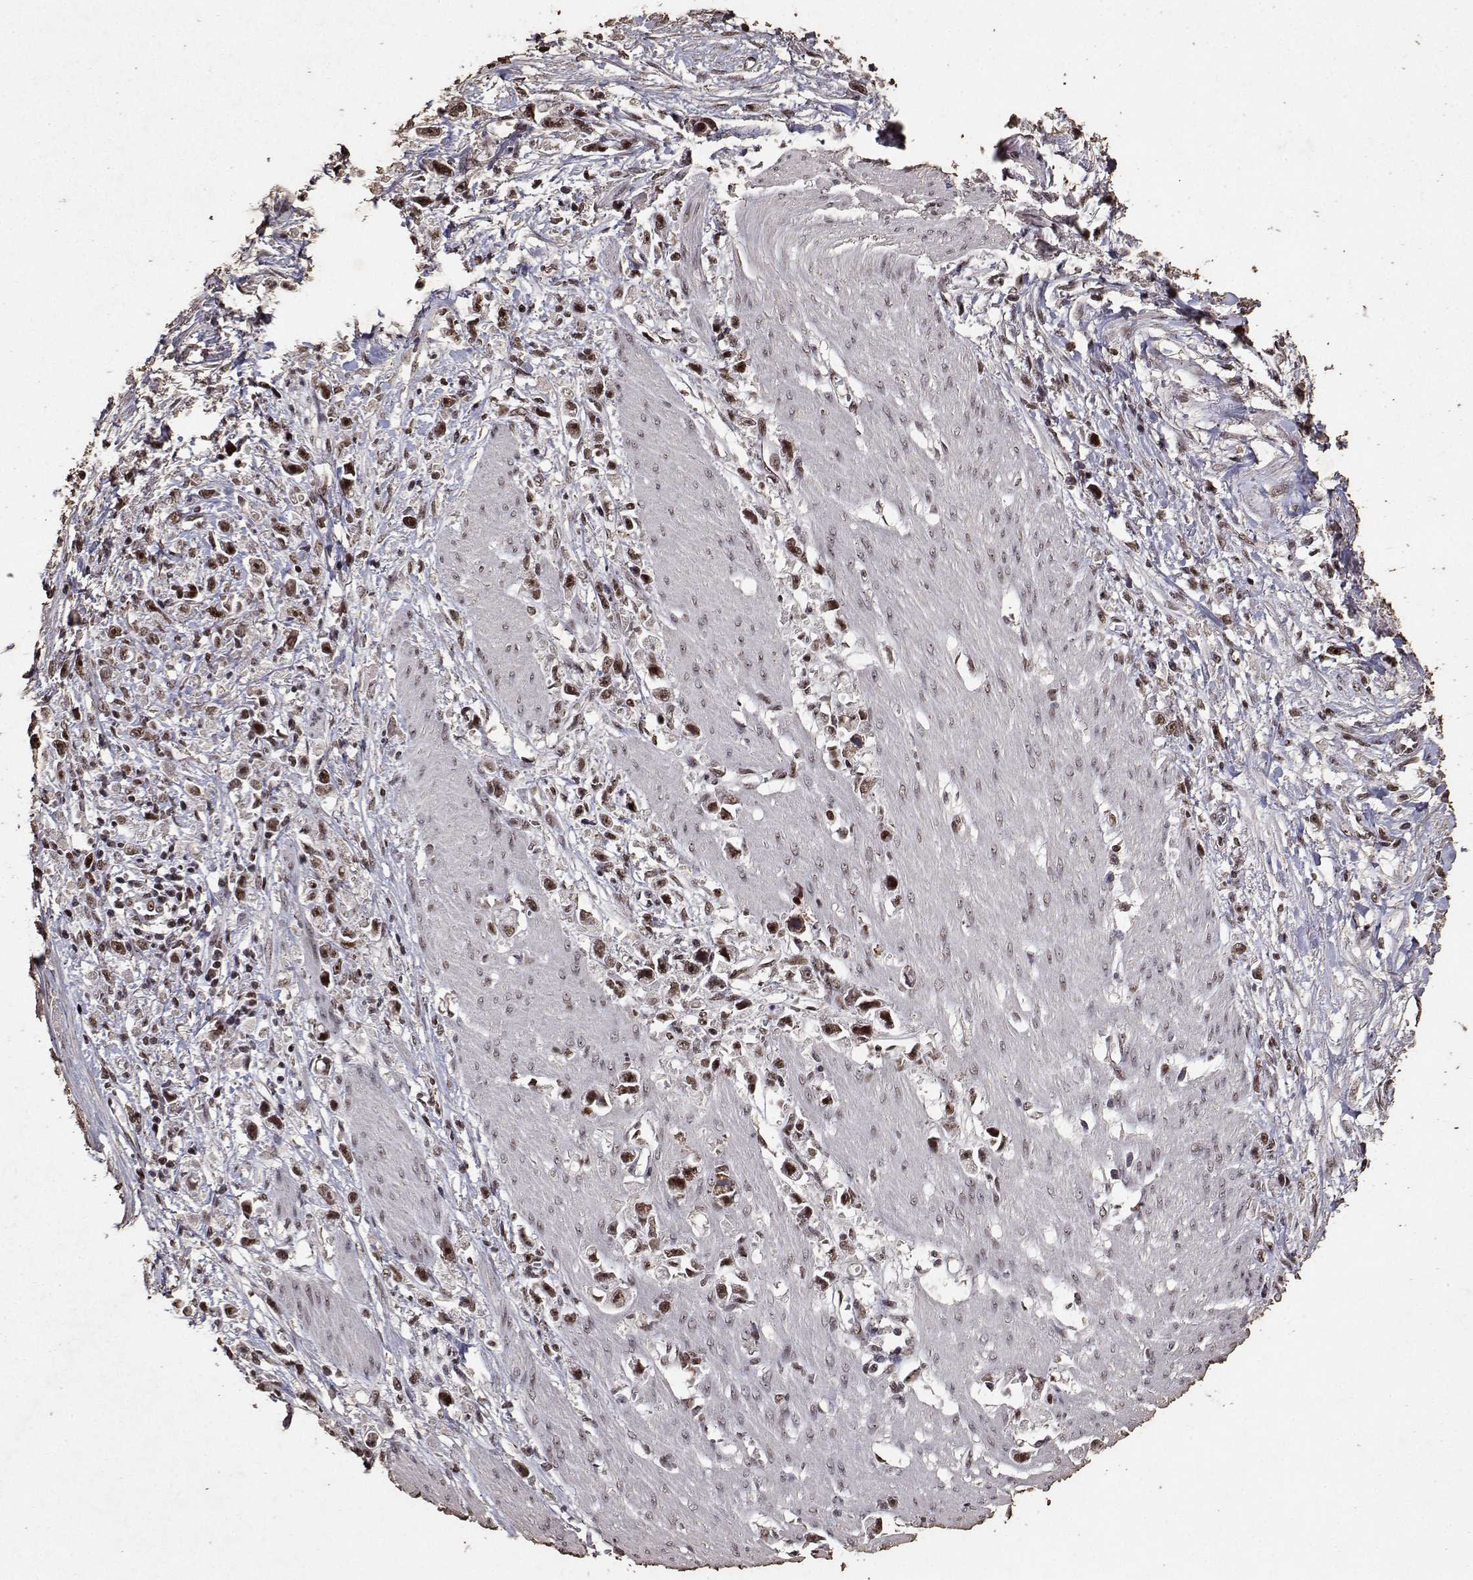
{"staining": {"intensity": "strong", "quantity": ">75%", "location": "nuclear"}, "tissue": "stomach cancer", "cell_type": "Tumor cells", "image_type": "cancer", "snomed": [{"axis": "morphology", "description": "Adenocarcinoma, NOS"}, {"axis": "topography", "description": "Stomach"}], "caption": "Immunohistochemical staining of stomach cancer (adenocarcinoma) demonstrates strong nuclear protein expression in about >75% of tumor cells. The staining was performed using DAB (3,3'-diaminobenzidine), with brown indicating positive protein expression. Nuclei are stained blue with hematoxylin.", "gene": "TOE1", "patient": {"sex": "female", "age": 59}}